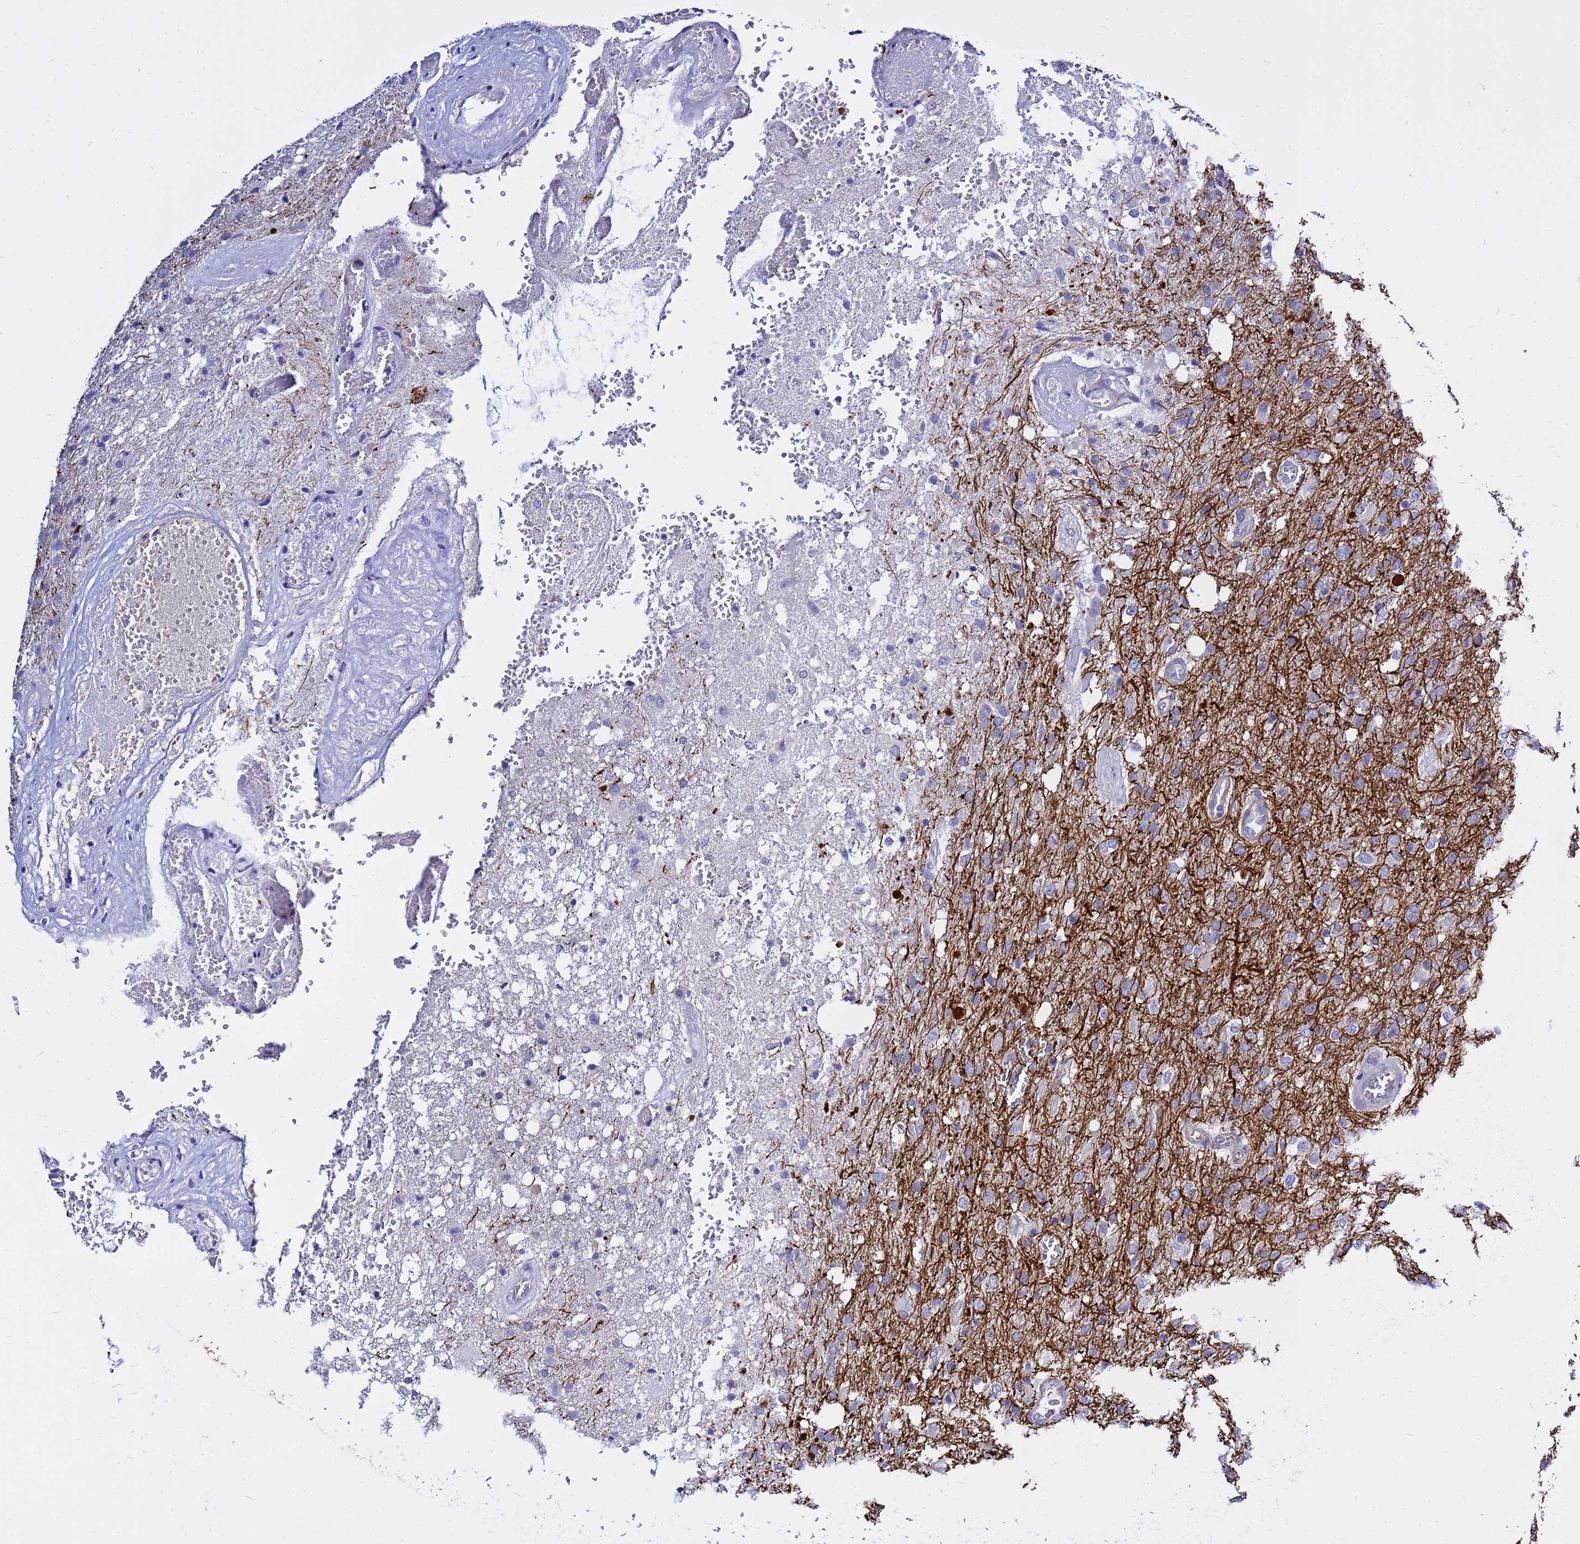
{"staining": {"intensity": "negative", "quantity": "none", "location": "none"}, "tissue": "glioma", "cell_type": "Tumor cells", "image_type": "cancer", "snomed": [{"axis": "morphology", "description": "Glioma, malignant, High grade"}, {"axis": "topography", "description": "Brain"}], "caption": "High magnification brightfield microscopy of glioma stained with DAB (3,3'-diaminobenzidine) (brown) and counterstained with hematoxylin (blue): tumor cells show no significant positivity.", "gene": "USP18", "patient": {"sex": "female", "age": 74}}